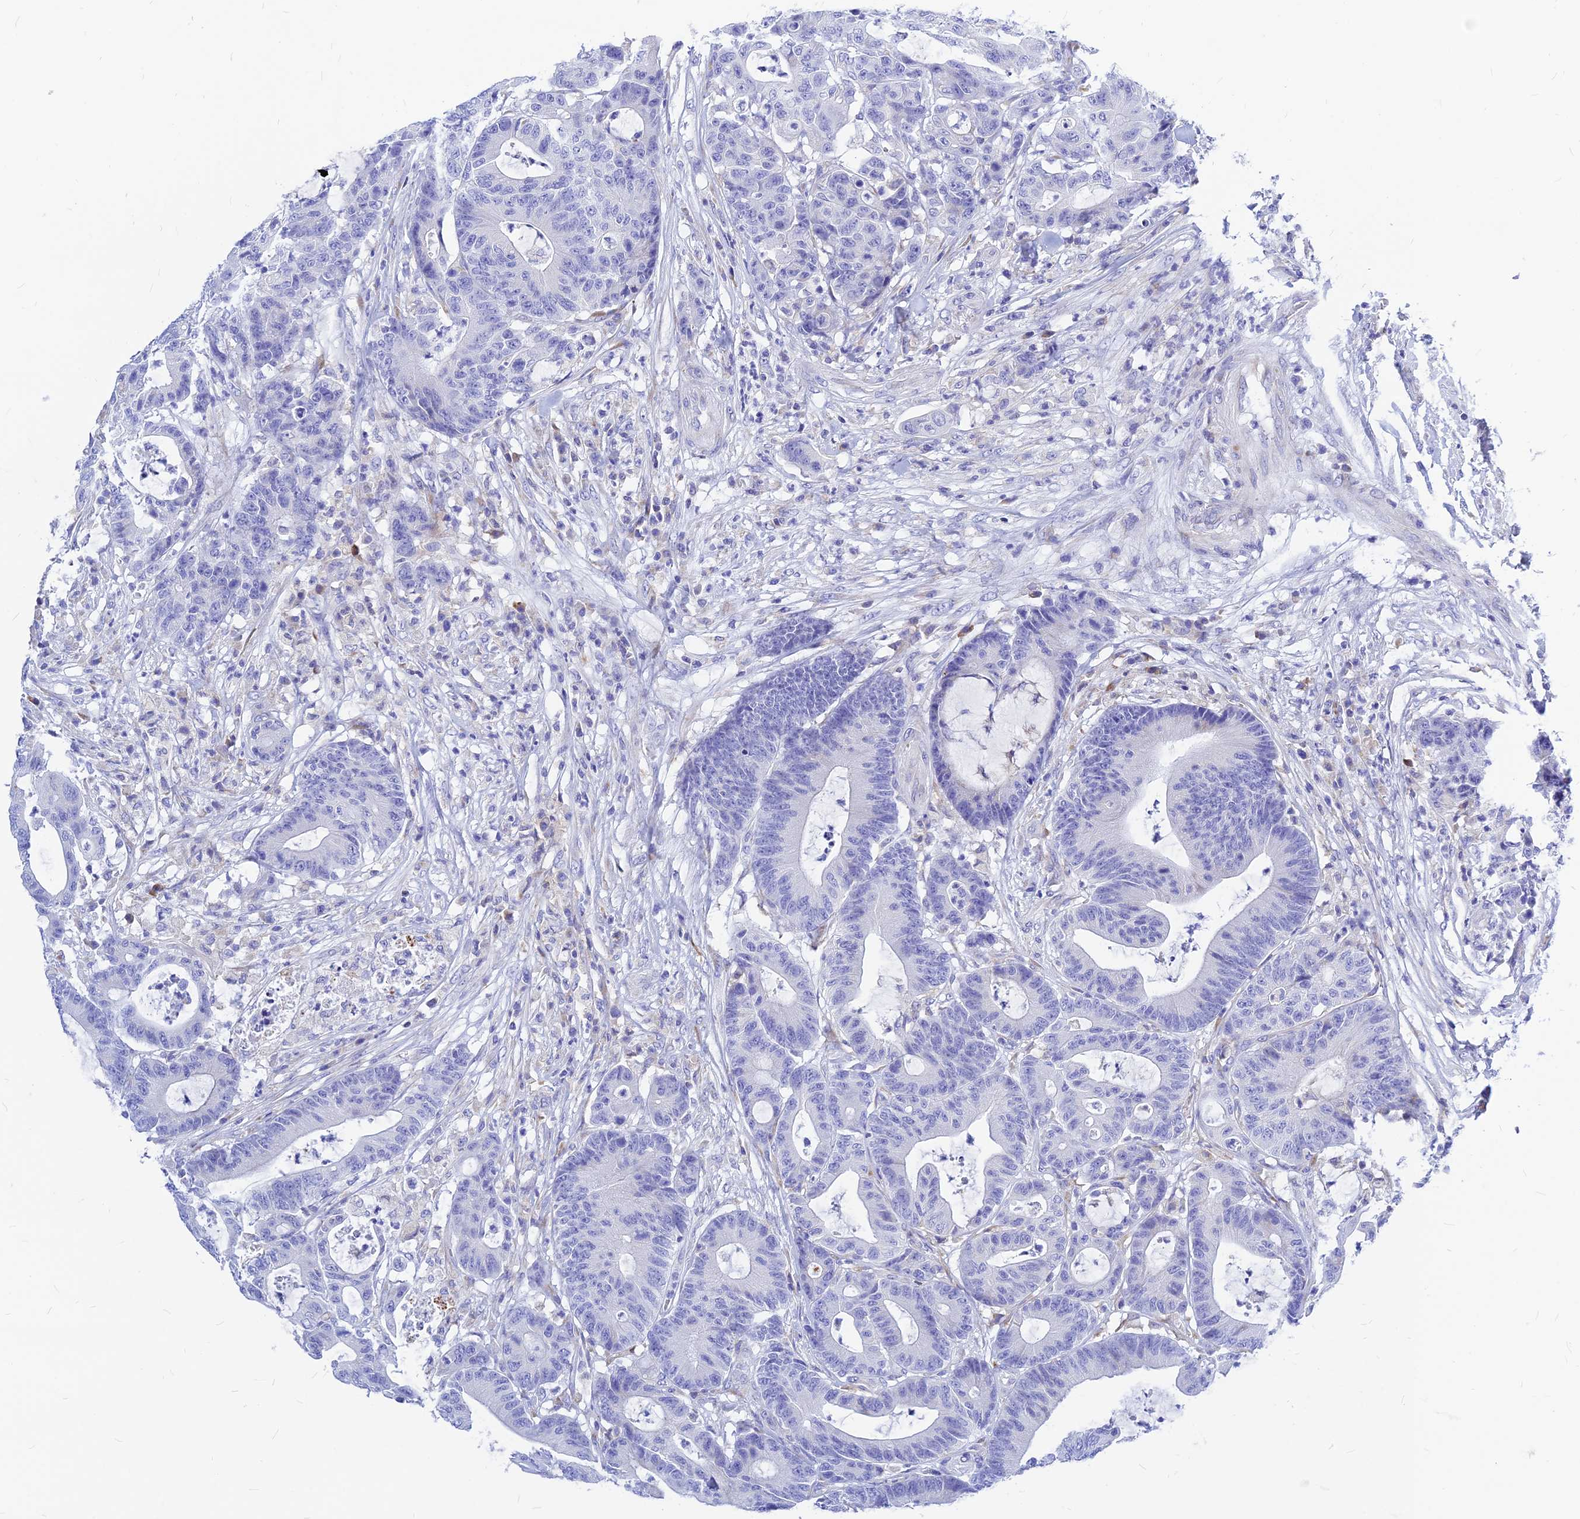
{"staining": {"intensity": "negative", "quantity": "none", "location": "none"}, "tissue": "colorectal cancer", "cell_type": "Tumor cells", "image_type": "cancer", "snomed": [{"axis": "morphology", "description": "Adenocarcinoma, NOS"}, {"axis": "topography", "description": "Colon"}], "caption": "Immunohistochemistry (IHC) micrograph of neoplastic tissue: adenocarcinoma (colorectal) stained with DAB (3,3'-diaminobenzidine) exhibits no significant protein expression in tumor cells.", "gene": "CNOT6", "patient": {"sex": "female", "age": 84}}